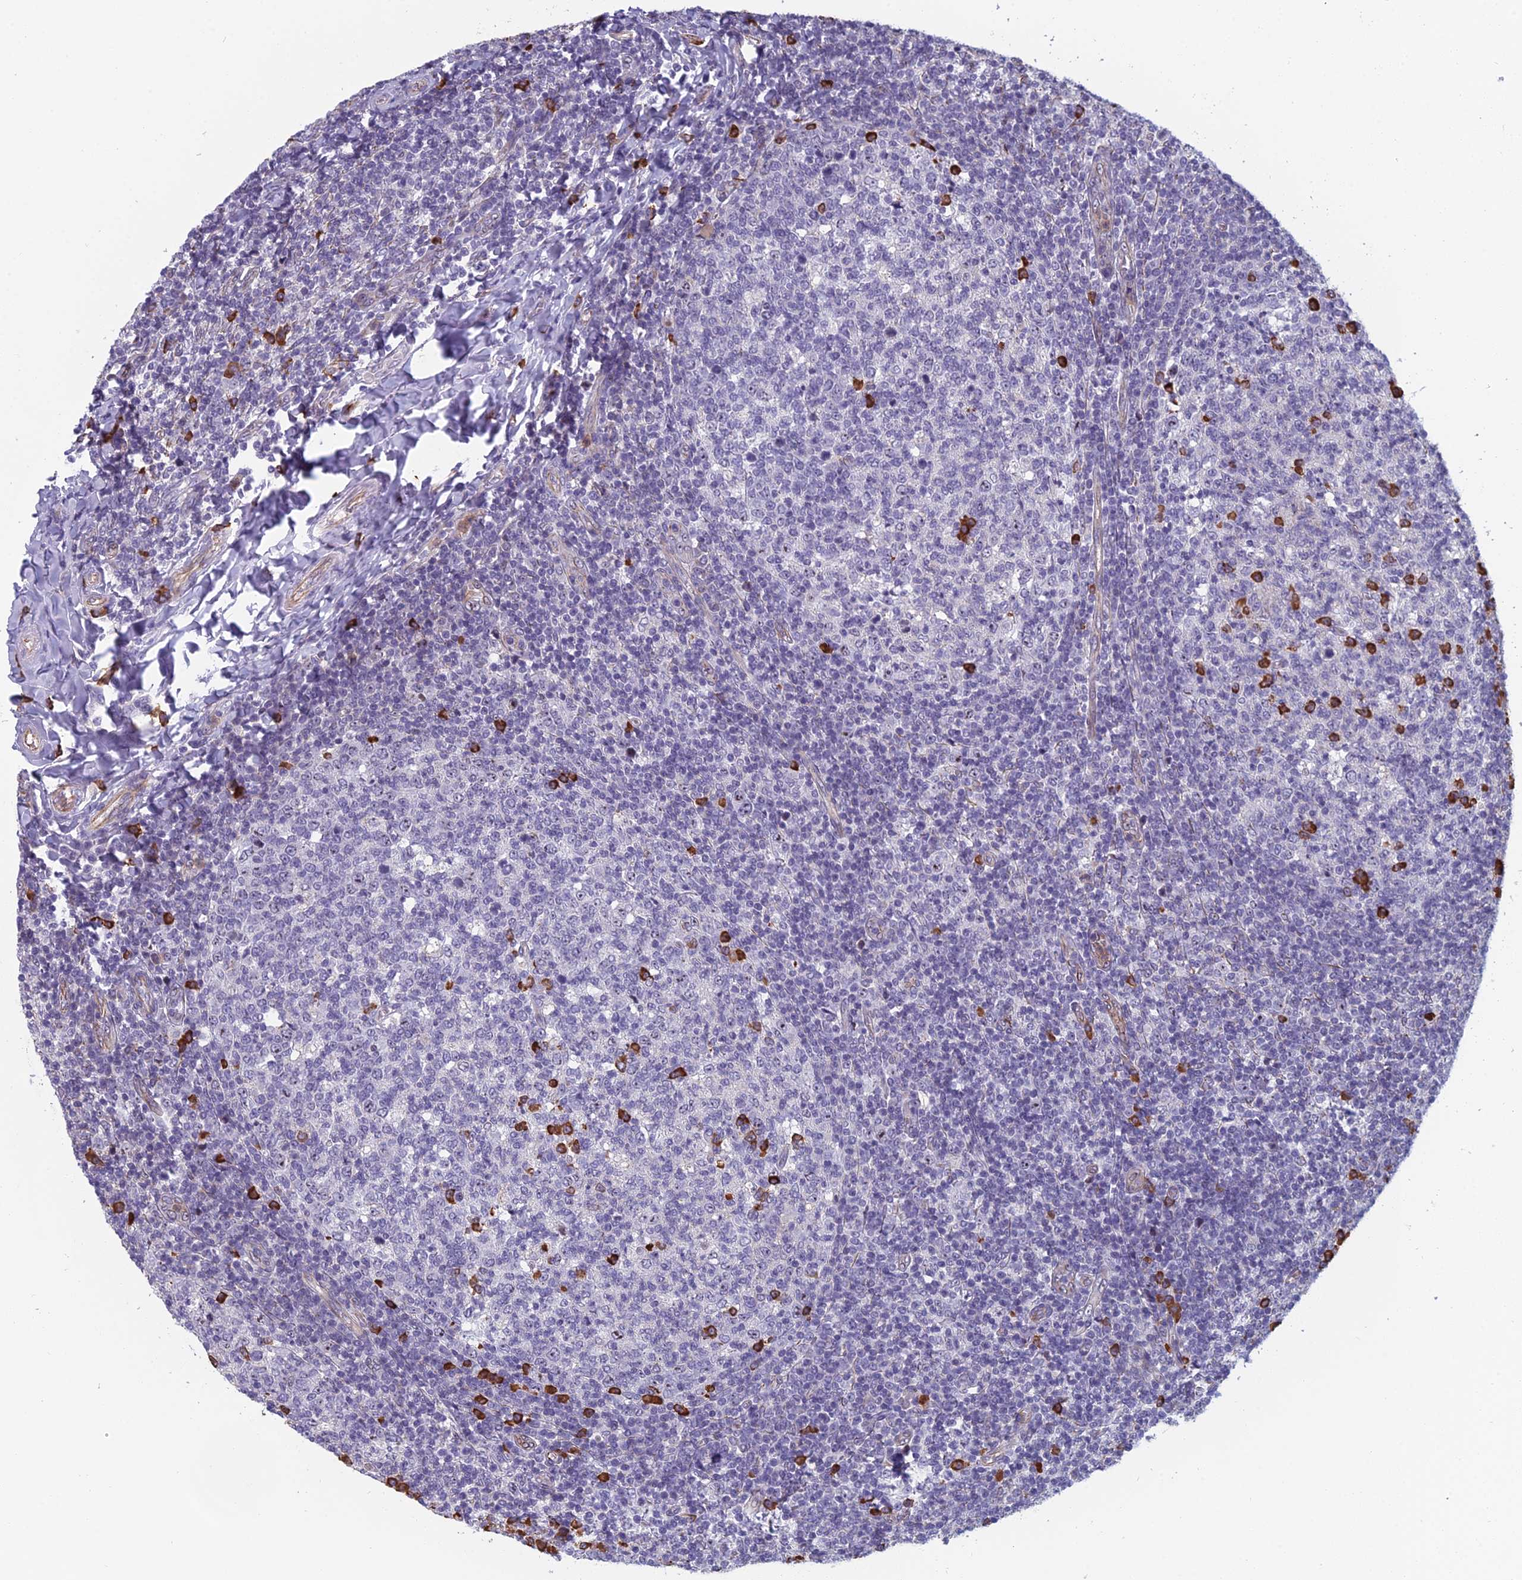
{"staining": {"intensity": "strong", "quantity": "<25%", "location": "cytoplasmic/membranous"}, "tissue": "tonsil", "cell_type": "Germinal center cells", "image_type": "normal", "snomed": [{"axis": "morphology", "description": "Normal tissue, NOS"}, {"axis": "topography", "description": "Tonsil"}], "caption": "Immunohistochemistry micrograph of normal human tonsil stained for a protein (brown), which displays medium levels of strong cytoplasmic/membranous expression in approximately <25% of germinal center cells.", "gene": "NOC2L", "patient": {"sex": "female", "age": 19}}